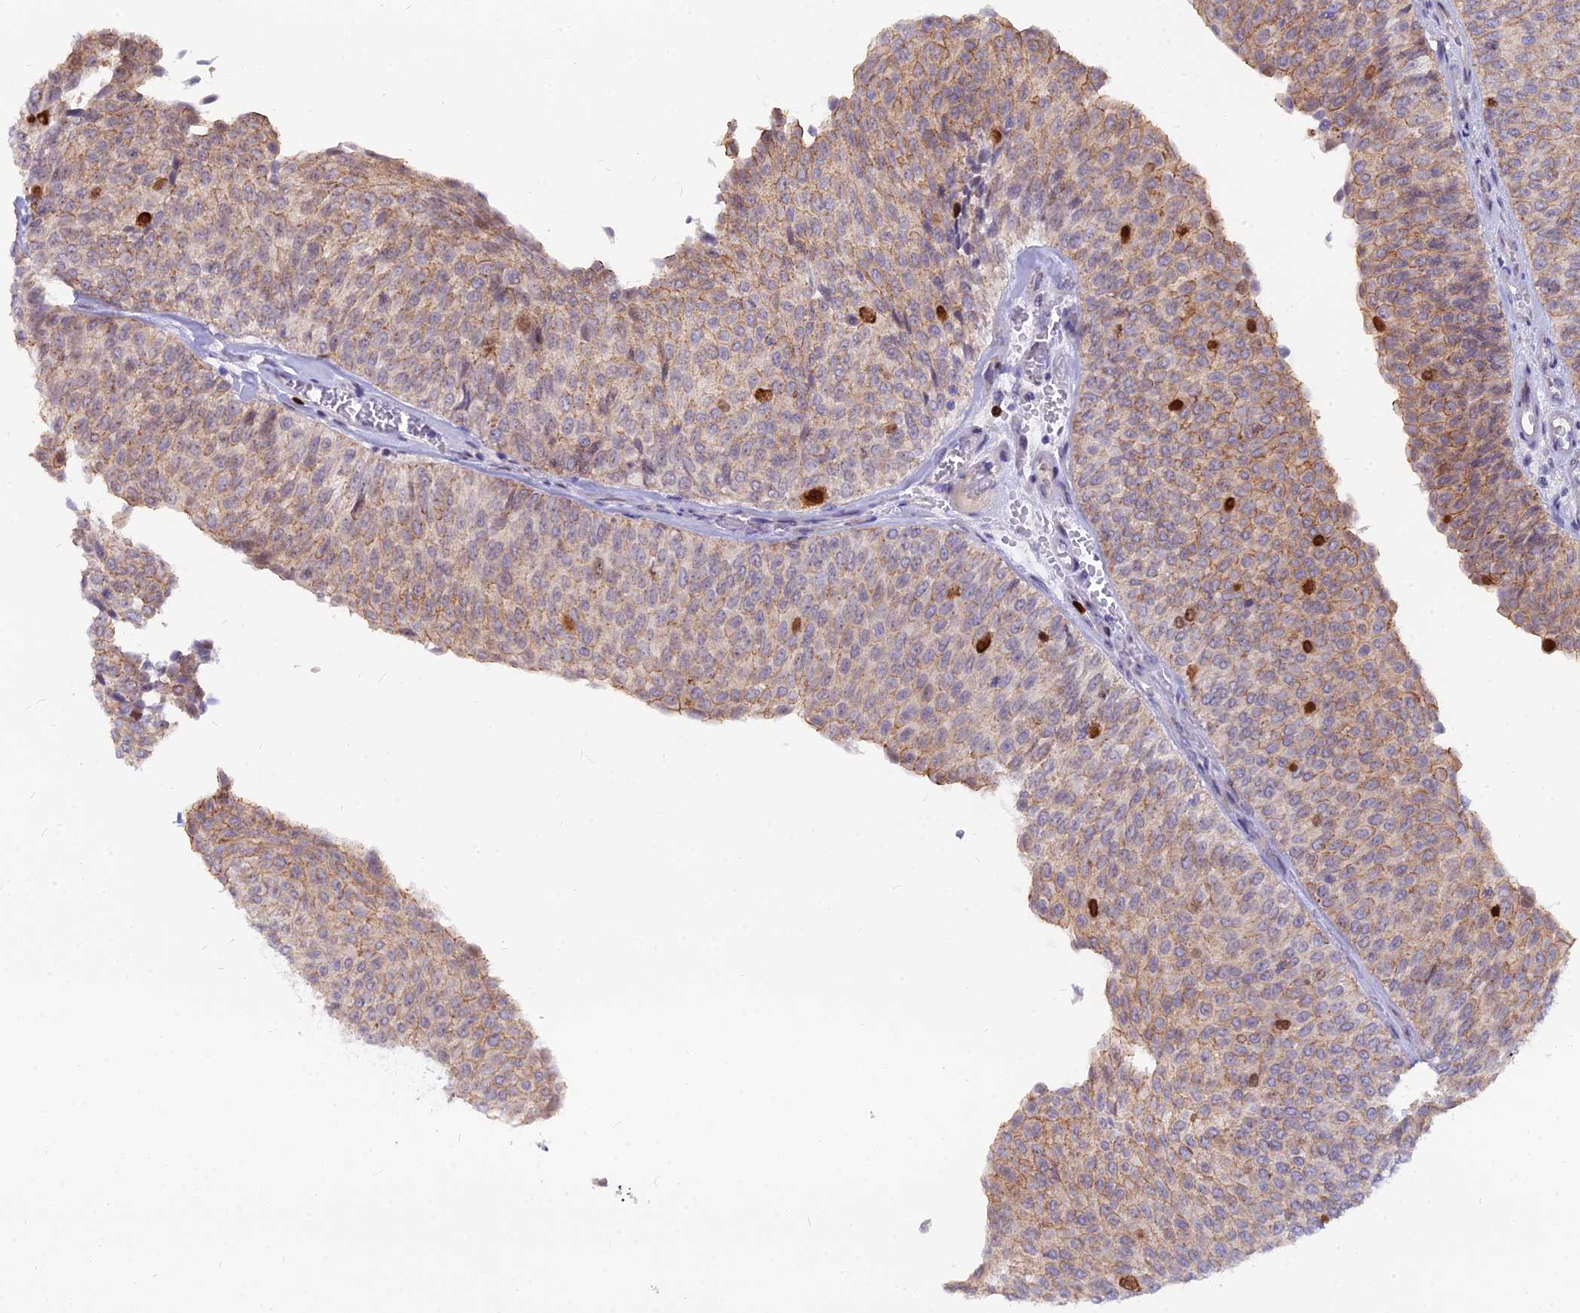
{"staining": {"intensity": "strong", "quantity": "<25%", "location": "cytoplasmic/membranous,nuclear"}, "tissue": "urothelial cancer", "cell_type": "Tumor cells", "image_type": "cancer", "snomed": [{"axis": "morphology", "description": "Urothelial carcinoma, Low grade"}, {"axis": "topography", "description": "Urinary bladder"}], "caption": "A histopathology image of human urothelial cancer stained for a protein displays strong cytoplasmic/membranous and nuclear brown staining in tumor cells. (Stains: DAB (3,3'-diaminobenzidine) in brown, nuclei in blue, Microscopy: brightfield microscopy at high magnification).", "gene": "NUSAP1", "patient": {"sex": "male", "age": 78}}